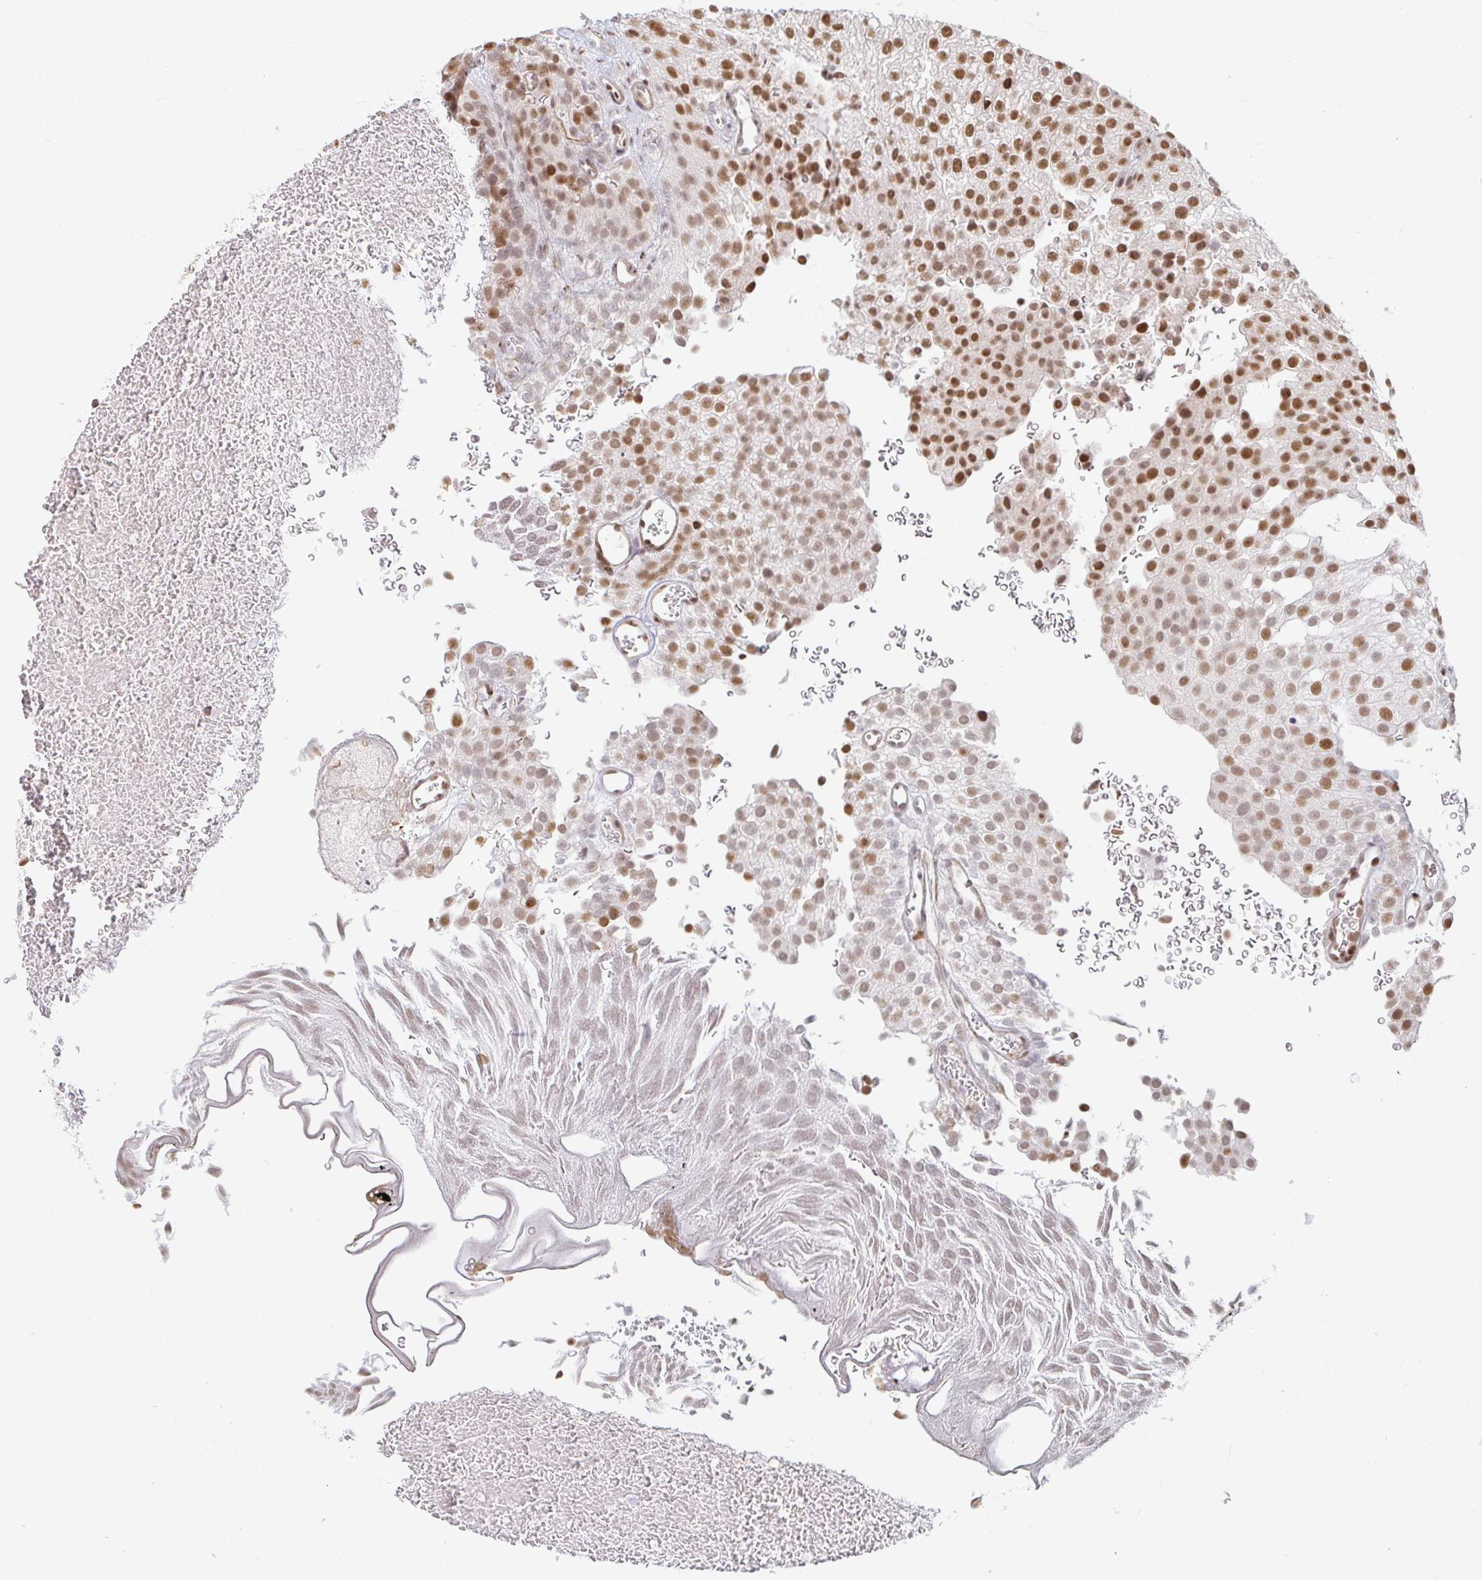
{"staining": {"intensity": "moderate", "quantity": ">75%", "location": "nuclear"}, "tissue": "urothelial cancer", "cell_type": "Tumor cells", "image_type": "cancer", "snomed": [{"axis": "morphology", "description": "Urothelial carcinoma, Low grade"}, {"axis": "topography", "description": "Urinary bladder"}], "caption": "This histopathology image shows immunohistochemistry (IHC) staining of human urothelial carcinoma (low-grade), with medium moderate nuclear positivity in approximately >75% of tumor cells.", "gene": "HNRNPU", "patient": {"sex": "male", "age": 78}}